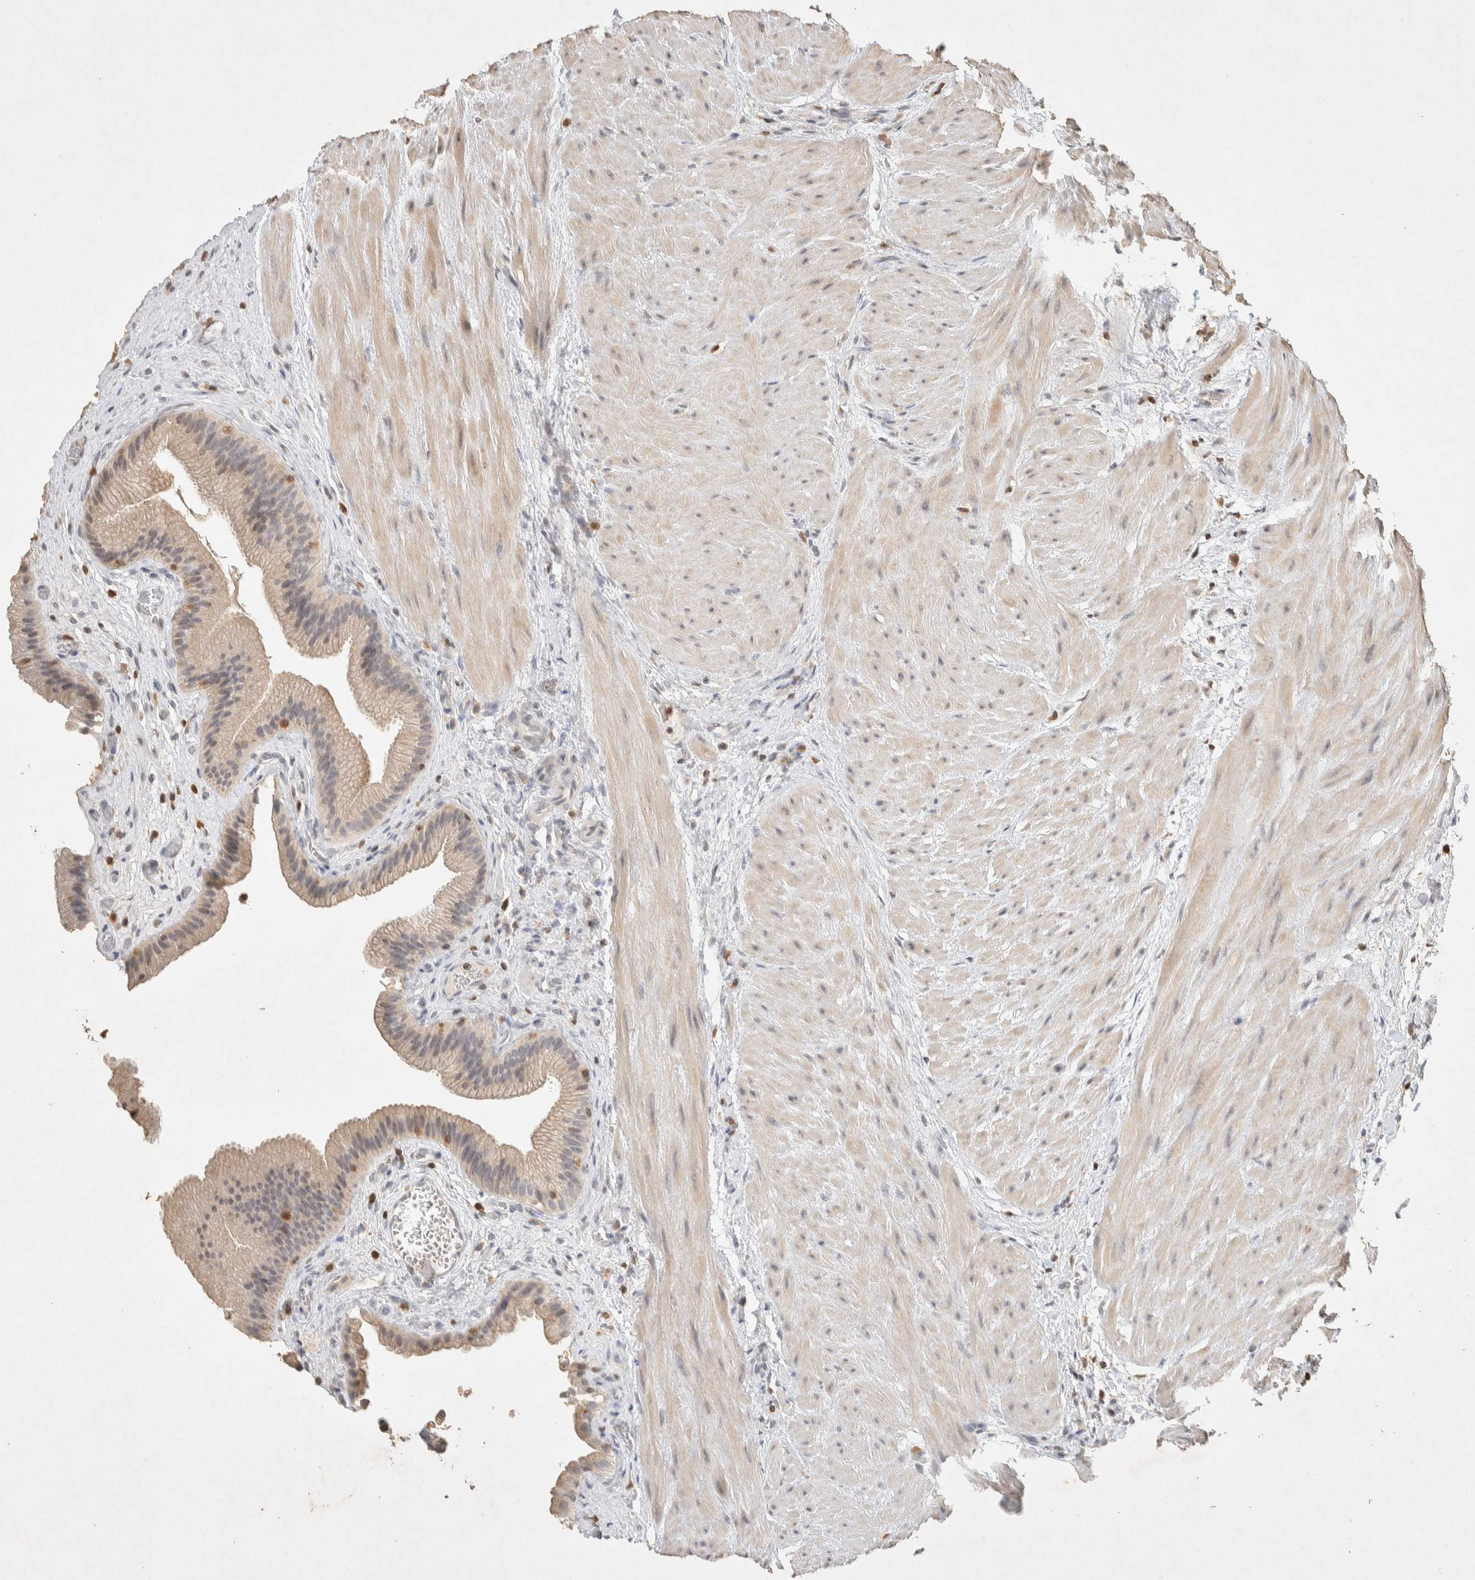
{"staining": {"intensity": "weak", "quantity": "25%-75%", "location": "cytoplasmic/membranous"}, "tissue": "gallbladder", "cell_type": "Glandular cells", "image_type": "normal", "snomed": [{"axis": "morphology", "description": "Normal tissue, NOS"}, {"axis": "topography", "description": "Gallbladder"}], "caption": "DAB immunohistochemical staining of unremarkable gallbladder exhibits weak cytoplasmic/membranous protein staining in about 25%-75% of glandular cells.", "gene": "RAC2", "patient": {"sex": "male", "age": 49}}